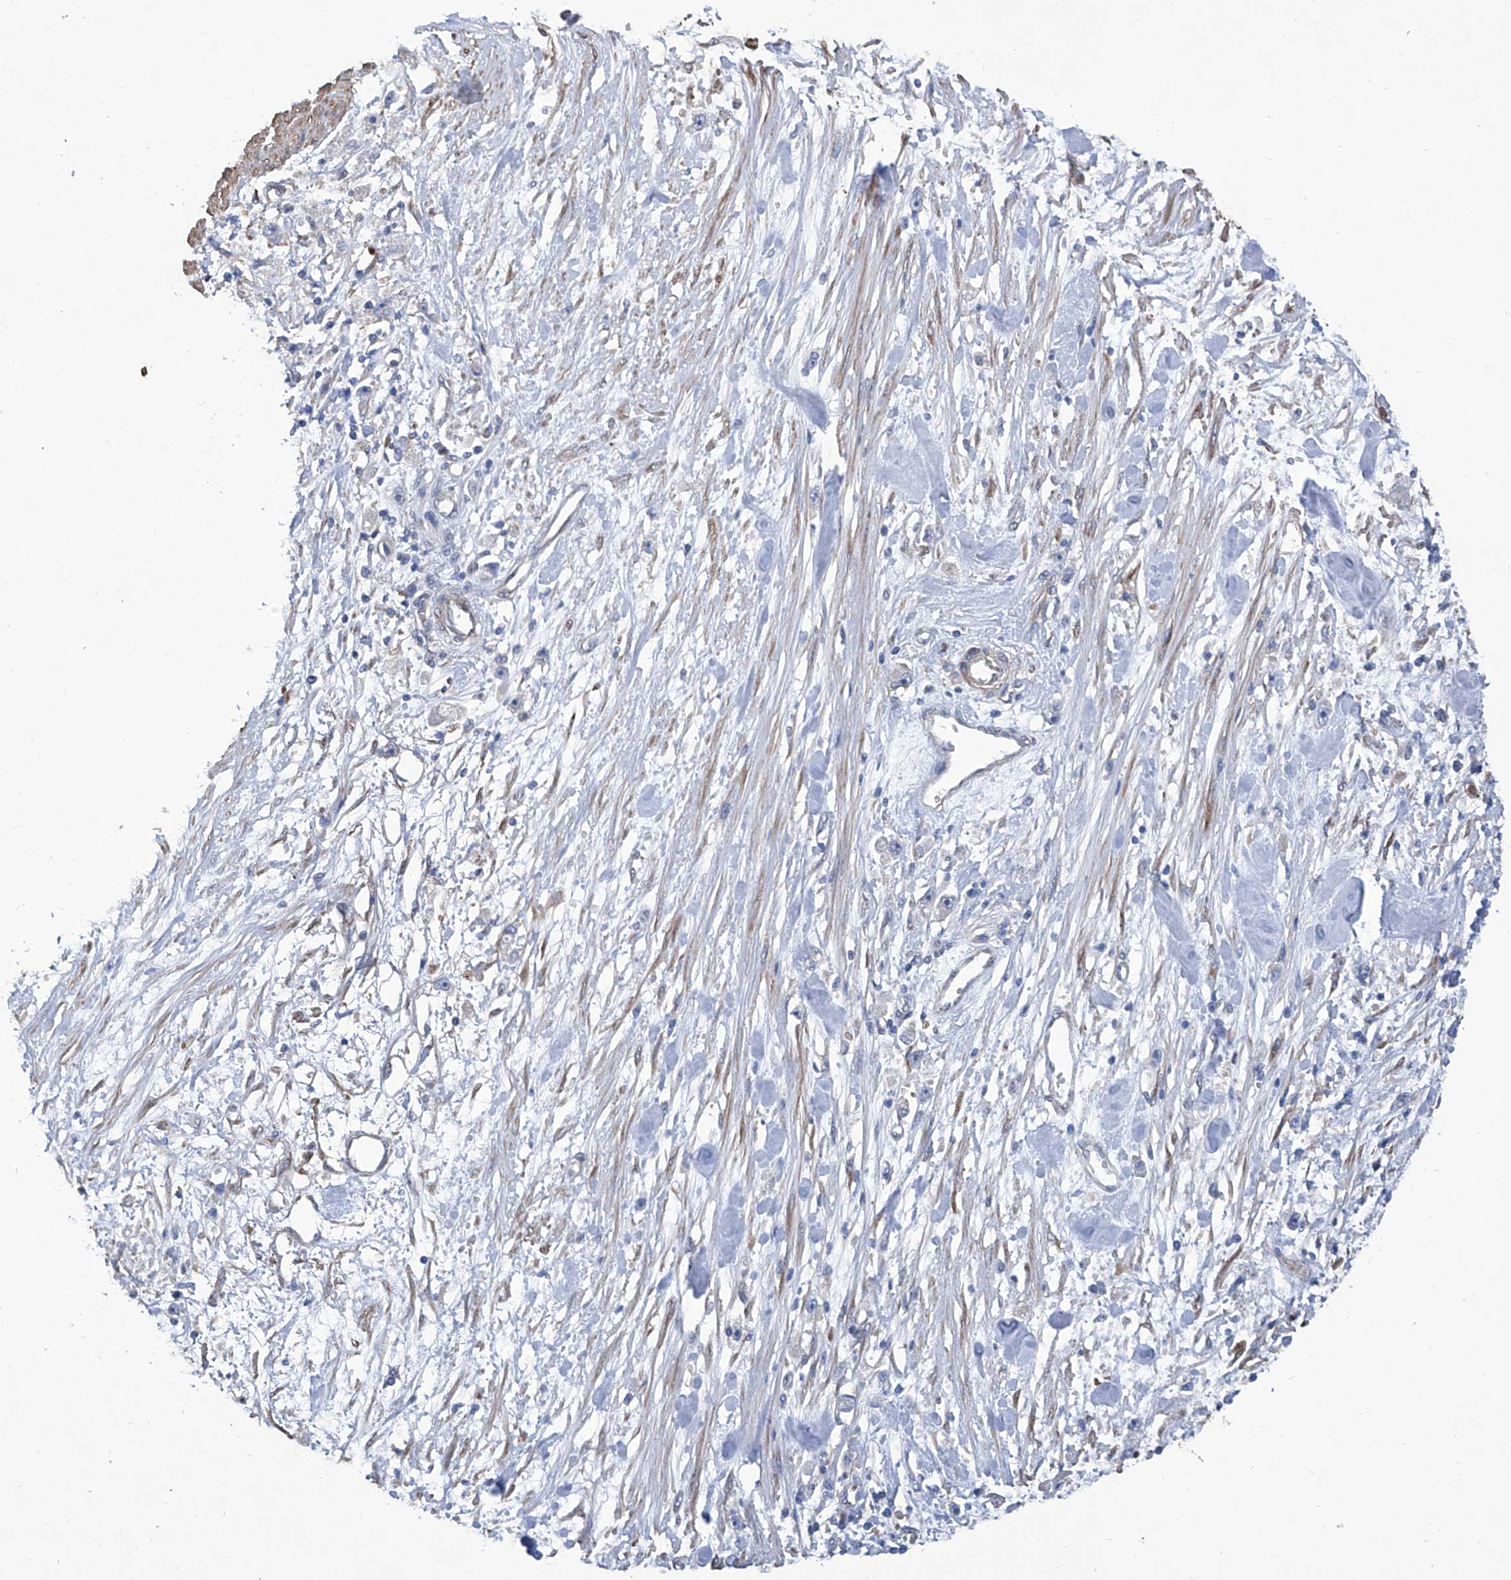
{"staining": {"intensity": "negative", "quantity": "none", "location": "none"}, "tissue": "stomach cancer", "cell_type": "Tumor cells", "image_type": "cancer", "snomed": [{"axis": "morphology", "description": "Adenocarcinoma, NOS"}, {"axis": "topography", "description": "Stomach"}], "caption": "High power microscopy micrograph of an IHC photomicrograph of stomach cancer (adenocarcinoma), revealing no significant positivity in tumor cells. (Stains: DAB immunohistochemistry (IHC) with hematoxylin counter stain, Microscopy: brightfield microscopy at high magnification).", "gene": "SMS", "patient": {"sex": "female", "age": 59}}